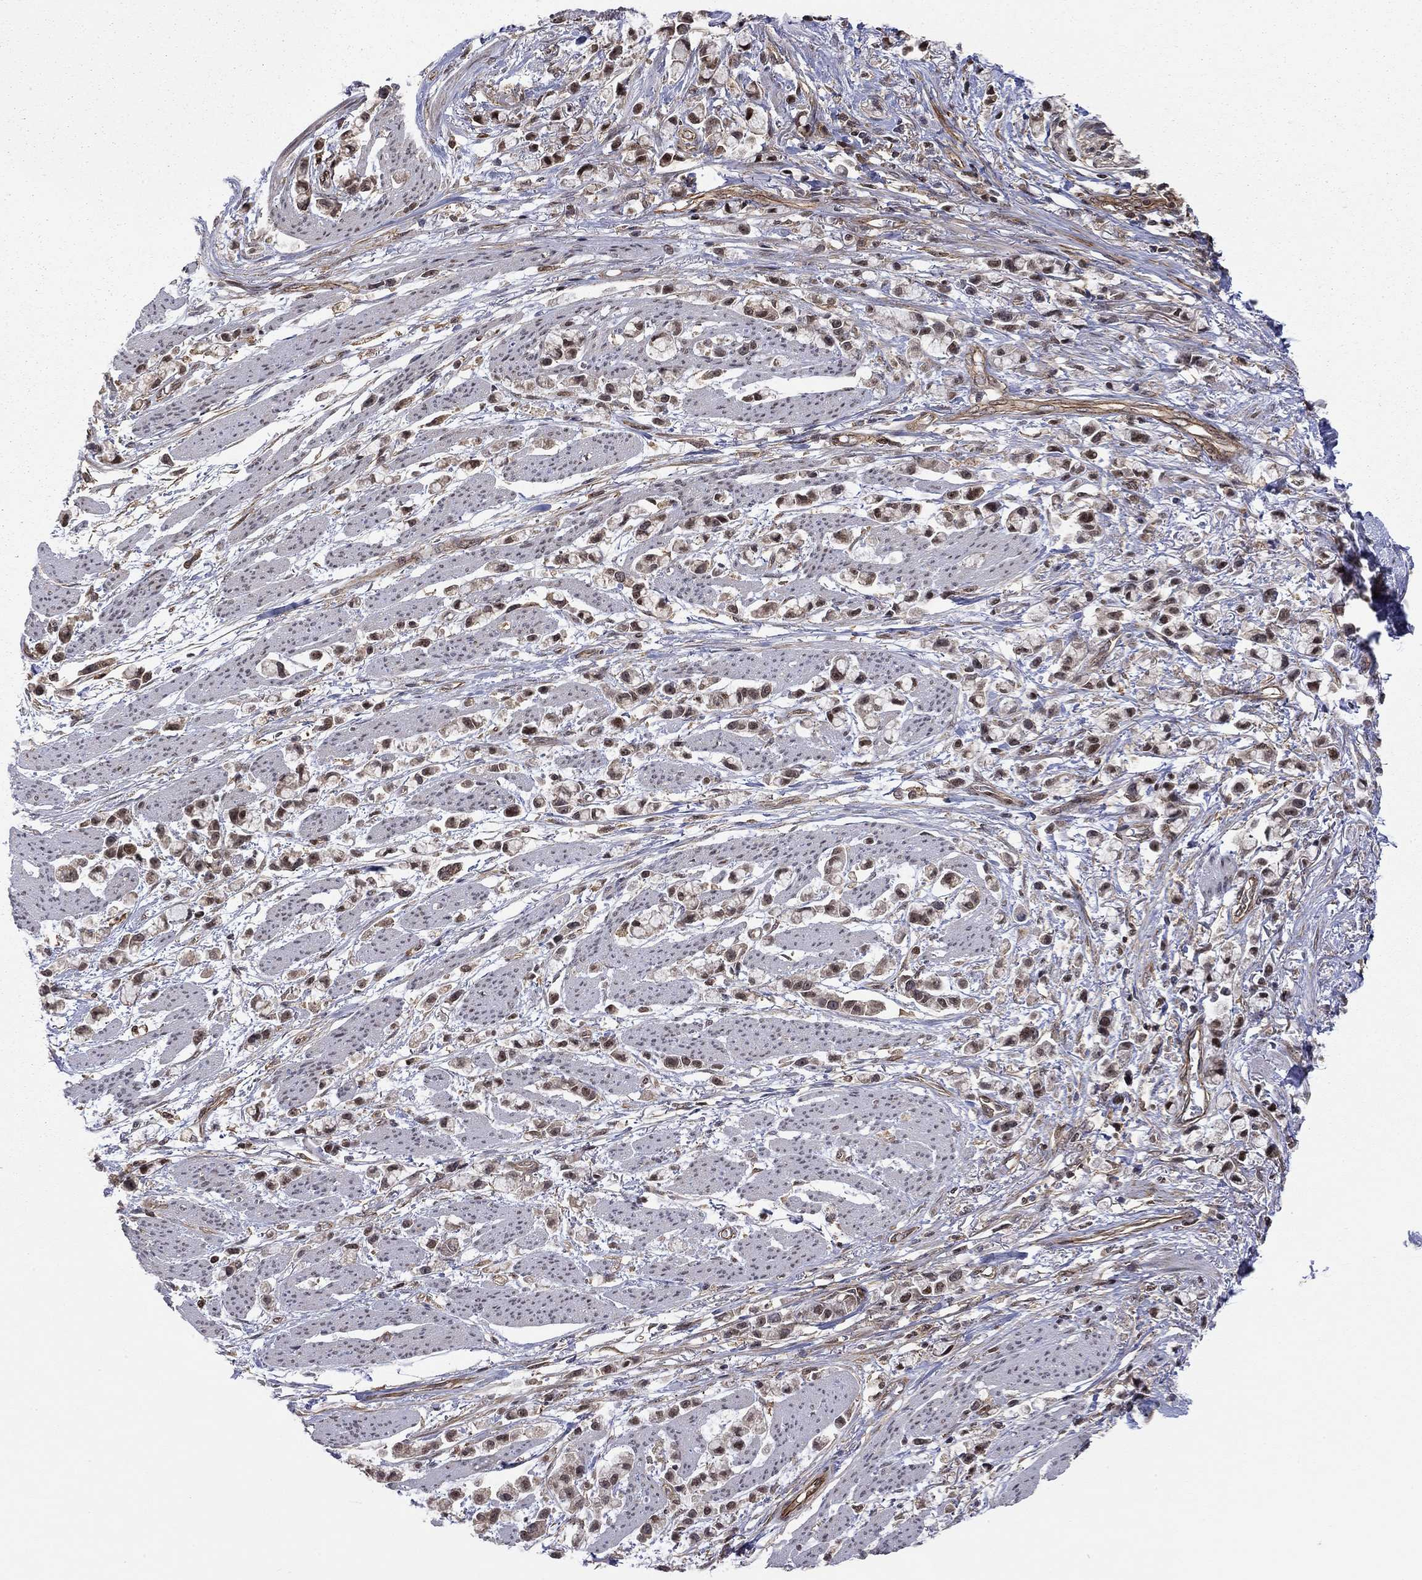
{"staining": {"intensity": "moderate", "quantity": "25%-75%", "location": "cytoplasmic/membranous,nuclear"}, "tissue": "stomach cancer", "cell_type": "Tumor cells", "image_type": "cancer", "snomed": [{"axis": "morphology", "description": "Adenocarcinoma, NOS"}, {"axis": "topography", "description": "Stomach"}], "caption": "Moderate cytoplasmic/membranous and nuclear staining is present in about 25%-75% of tumor cells in stomach adenocarcinoma. (IHC, brightfield microscopy, high magnification).", "gene": "TDP1", "patient": {"sex": "female", "age": 81}}